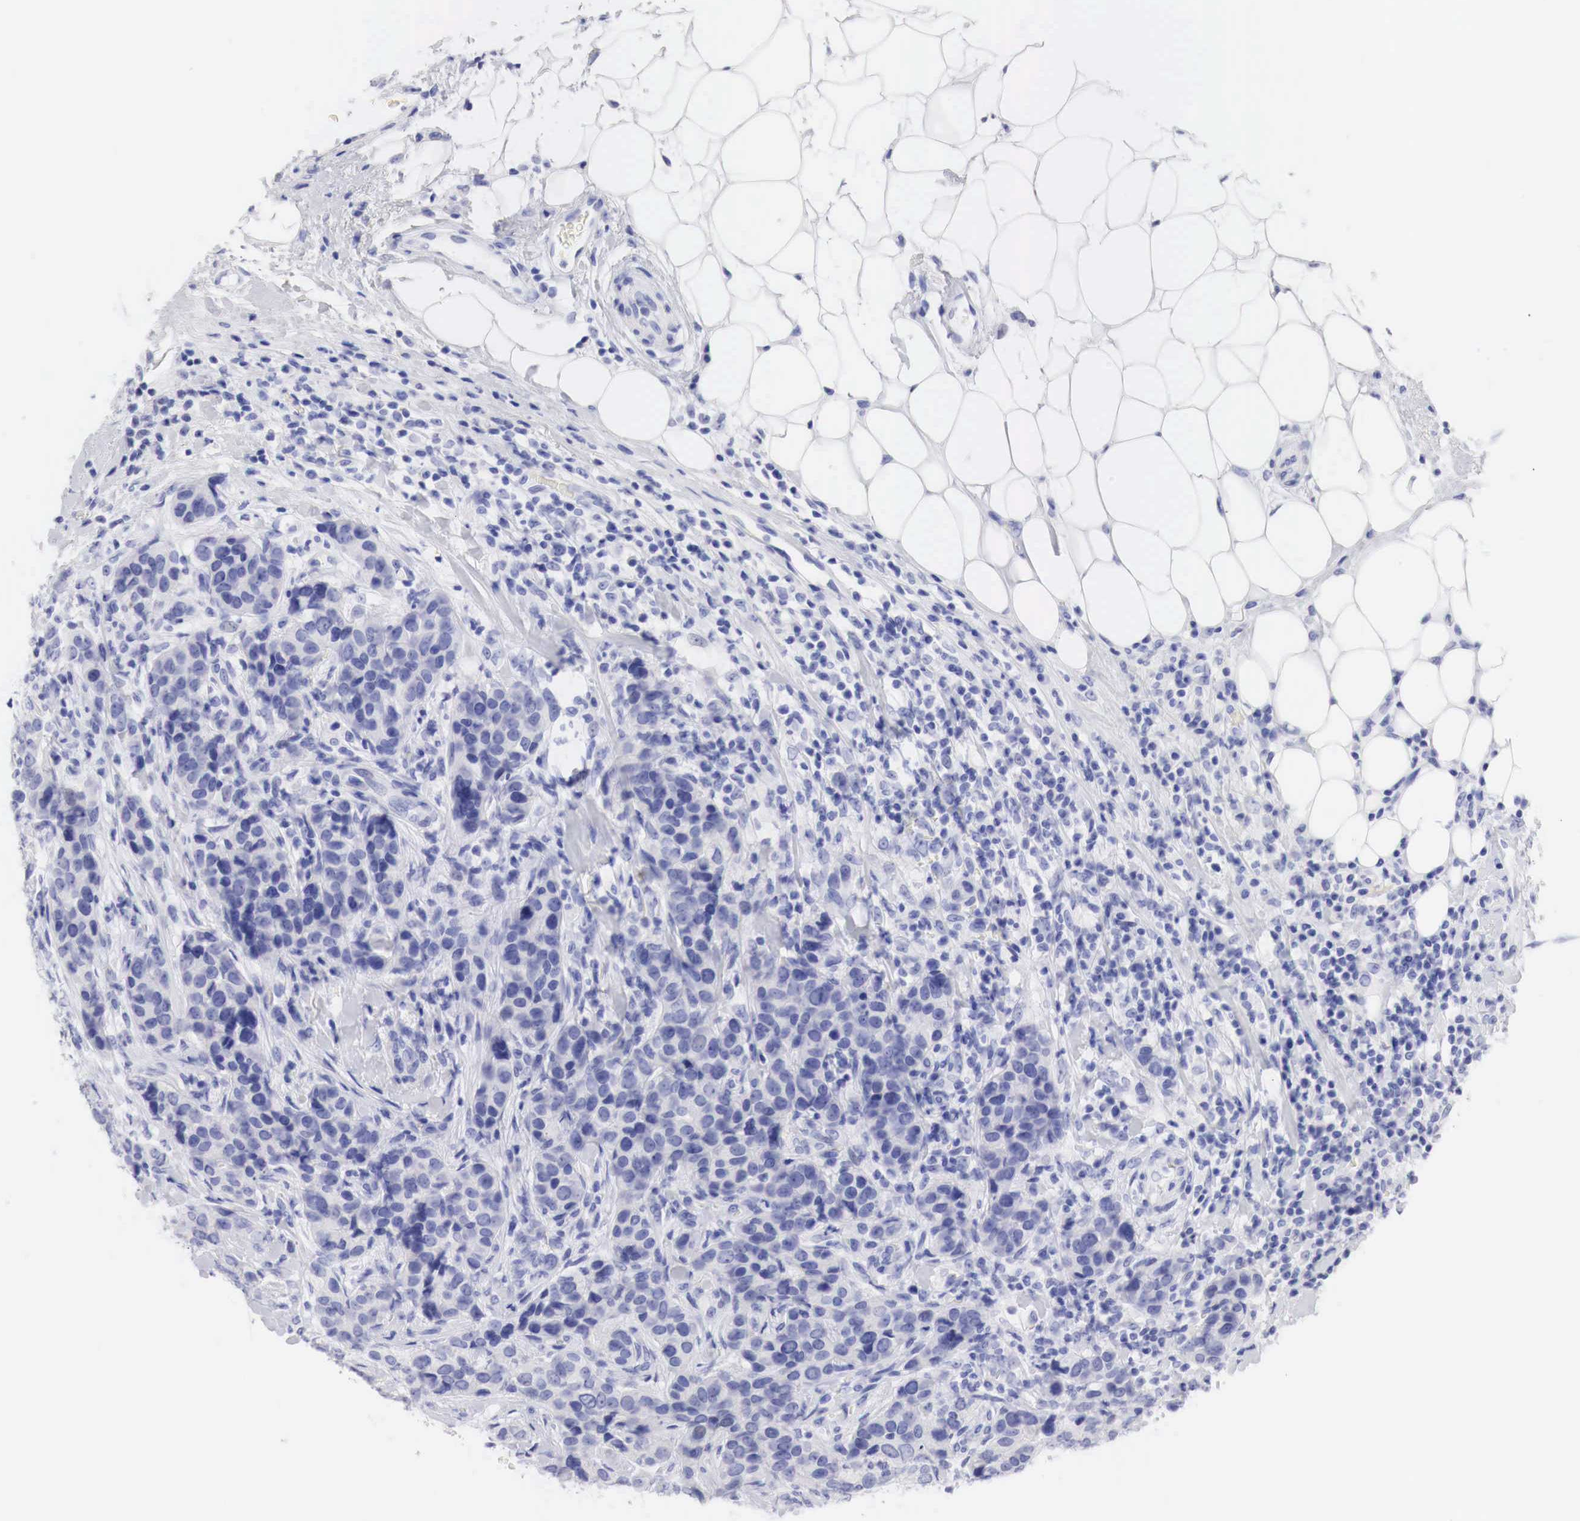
{"staining": {"intensity": "negative", "quantity": "none", "location": "none"}, "tissue": "breast cancer", "cell_type": "Tumor cells", "image_type": "cancer", "snomed": [{"axis": "morphology", "description": "Duct carcinoma"}, {"axis": "topography", "description": "Breast"}], "caption": "A micrograph of human breast cancer is negative for staining in tumor cells.", "gene": "TYR", "patient": {"sex": "female", "age": 91}}